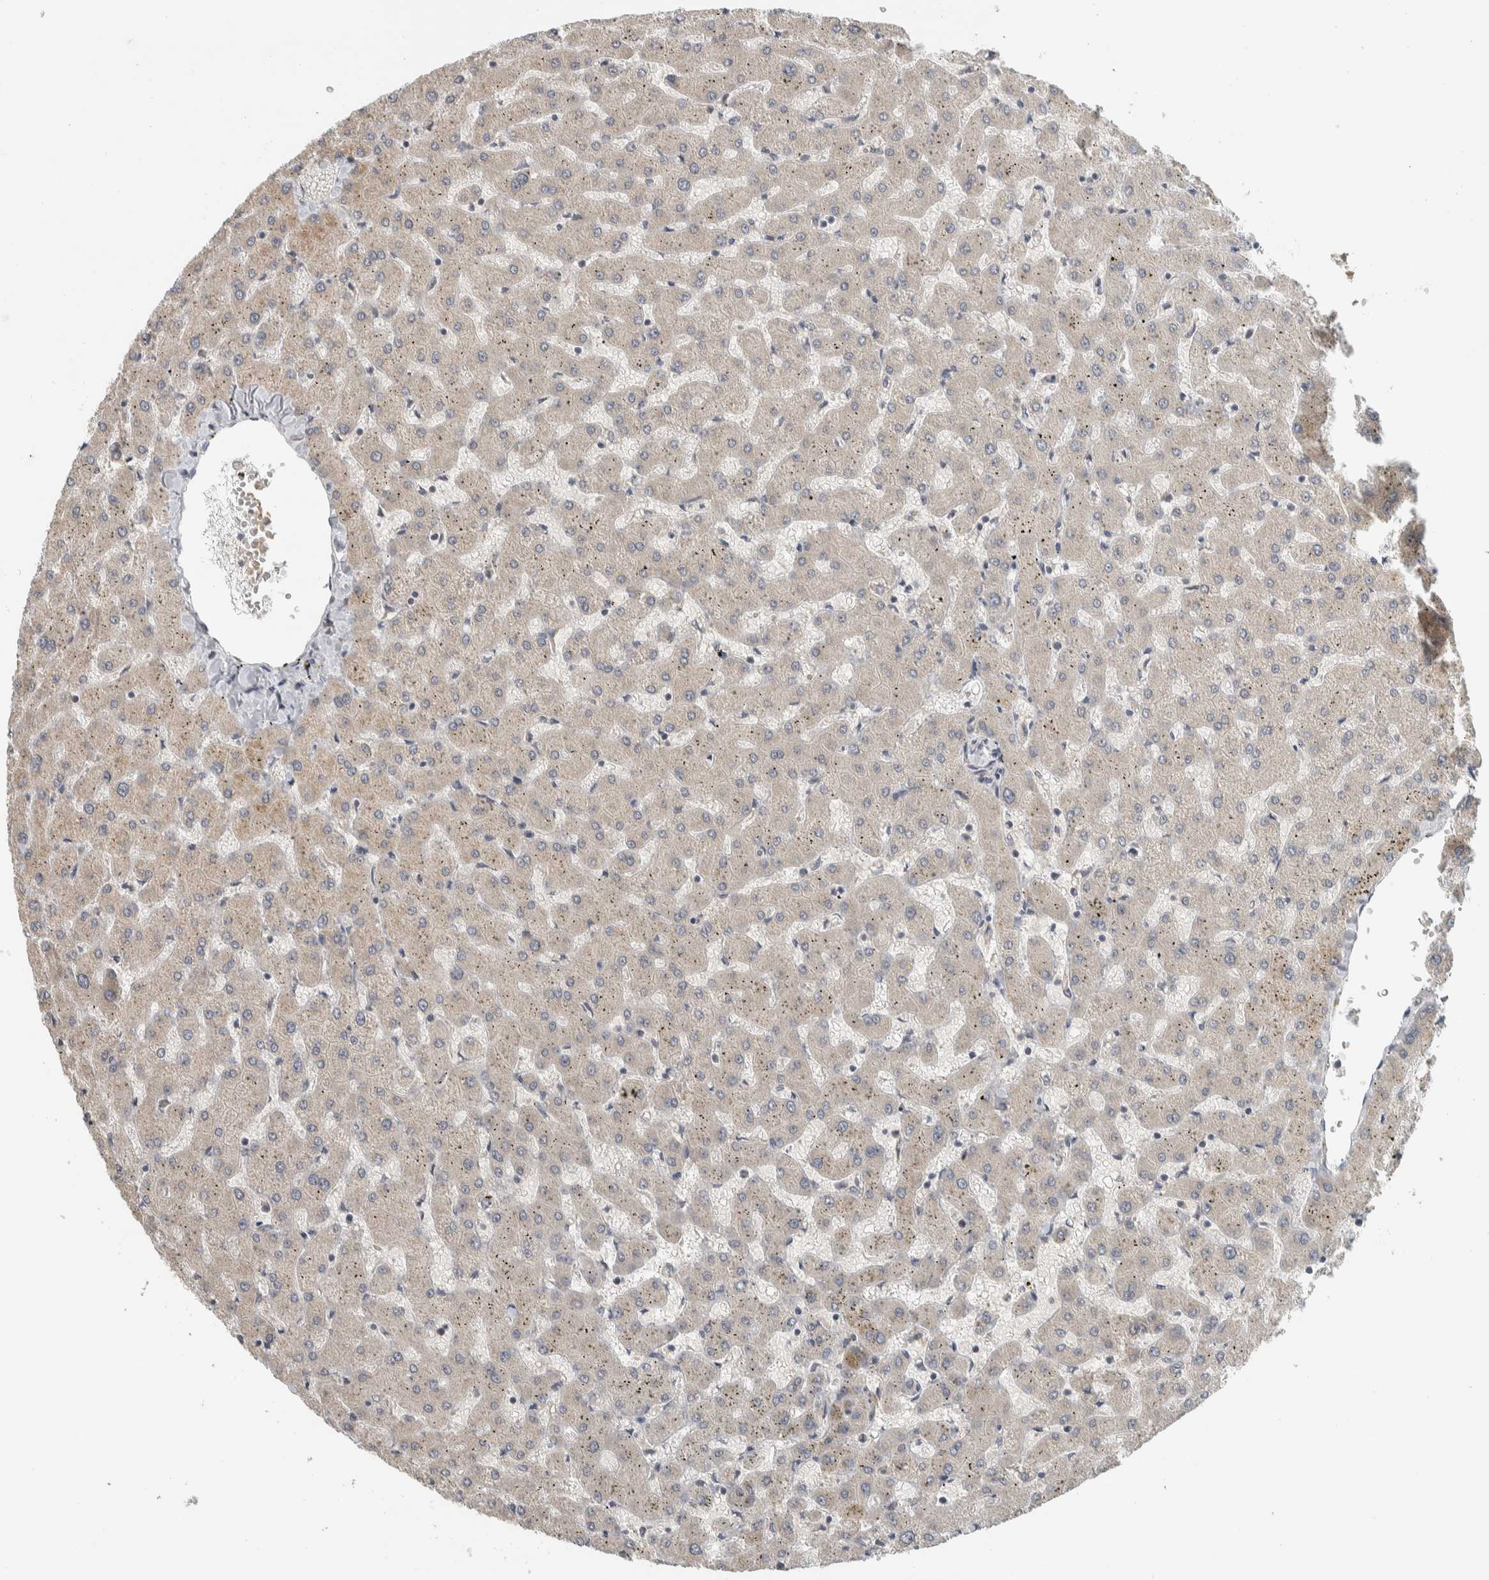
{"staining": {"intensity": "negative", "quantity": "none", "location": "none"}, "tissue": "liver", "cell_type": "Cholangiocytes", "image_type": "normal", "snomed": [{"axis": "morphology", "description": "Normal tissue, NOS"}, {"axis": "topography", "description": "Liver"}], "caption": "The histopathology image displays no significant expression in cholangiocytes of liver.", "gene": "AFP", "patient": {"sex": "female", "age": 63}}